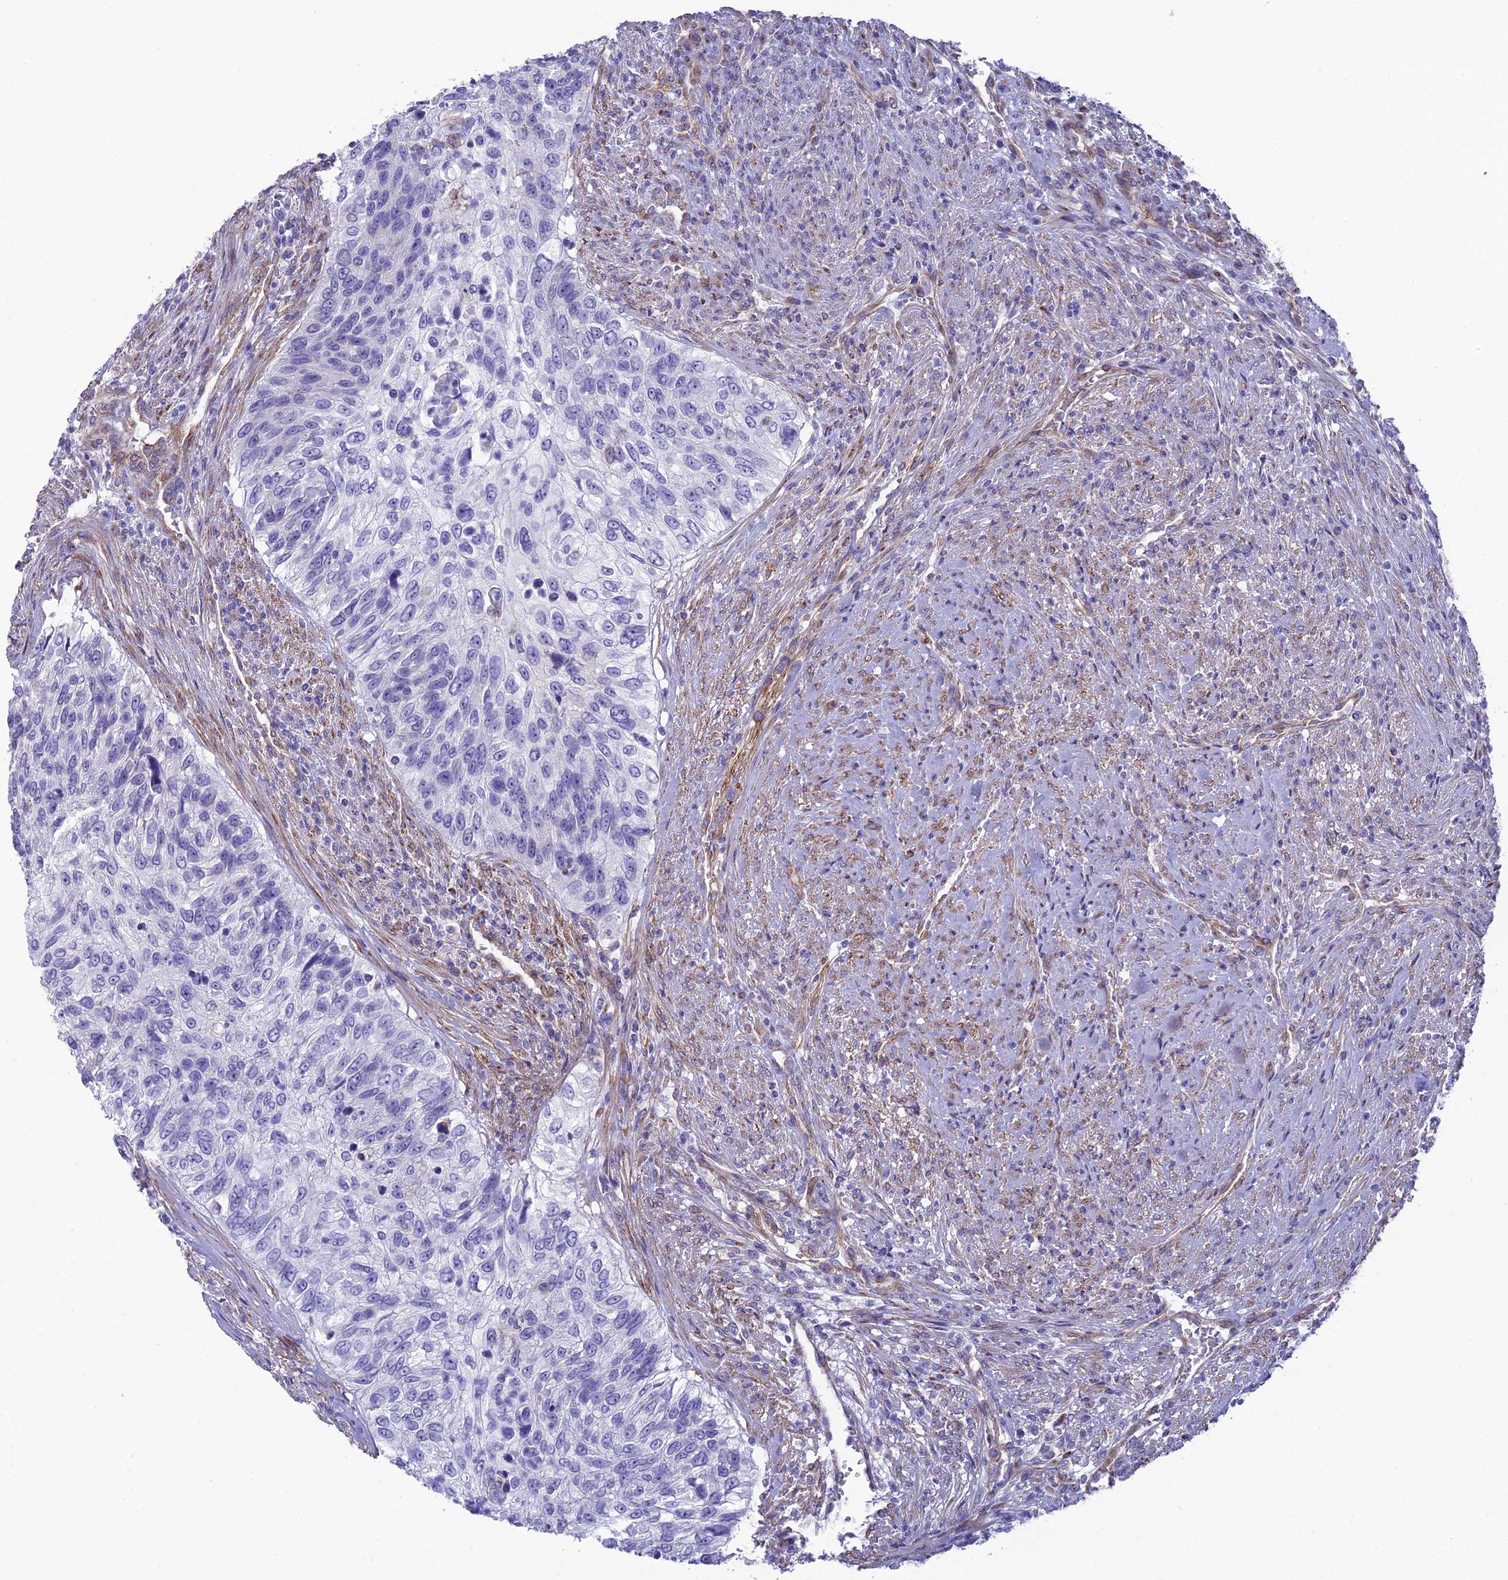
{"staining": {"intensity": "negative", "quantity": "none", "location": "none"}, "tissue": "urothelial cancer", "cell_type": "Tumor cells", "image_type": "cancer", "snomed": [{"axis": "morphology", "description": "Urothelial carcinoma, High grade"}, {"axis": "topography", "description": "Urinary bladder"}], "caption": "DAB immunohistochemical staining of human urothelial carcinoma (high-grade) demonstrates no significant expression in tumor cells. Brightfield microscopy of immunohistochemistry stained with DAB (brown) and hematoxylin (blue), captured at high magnification.", "gene": "TNS1", "patient": {"sex": "female", "age": 60}}